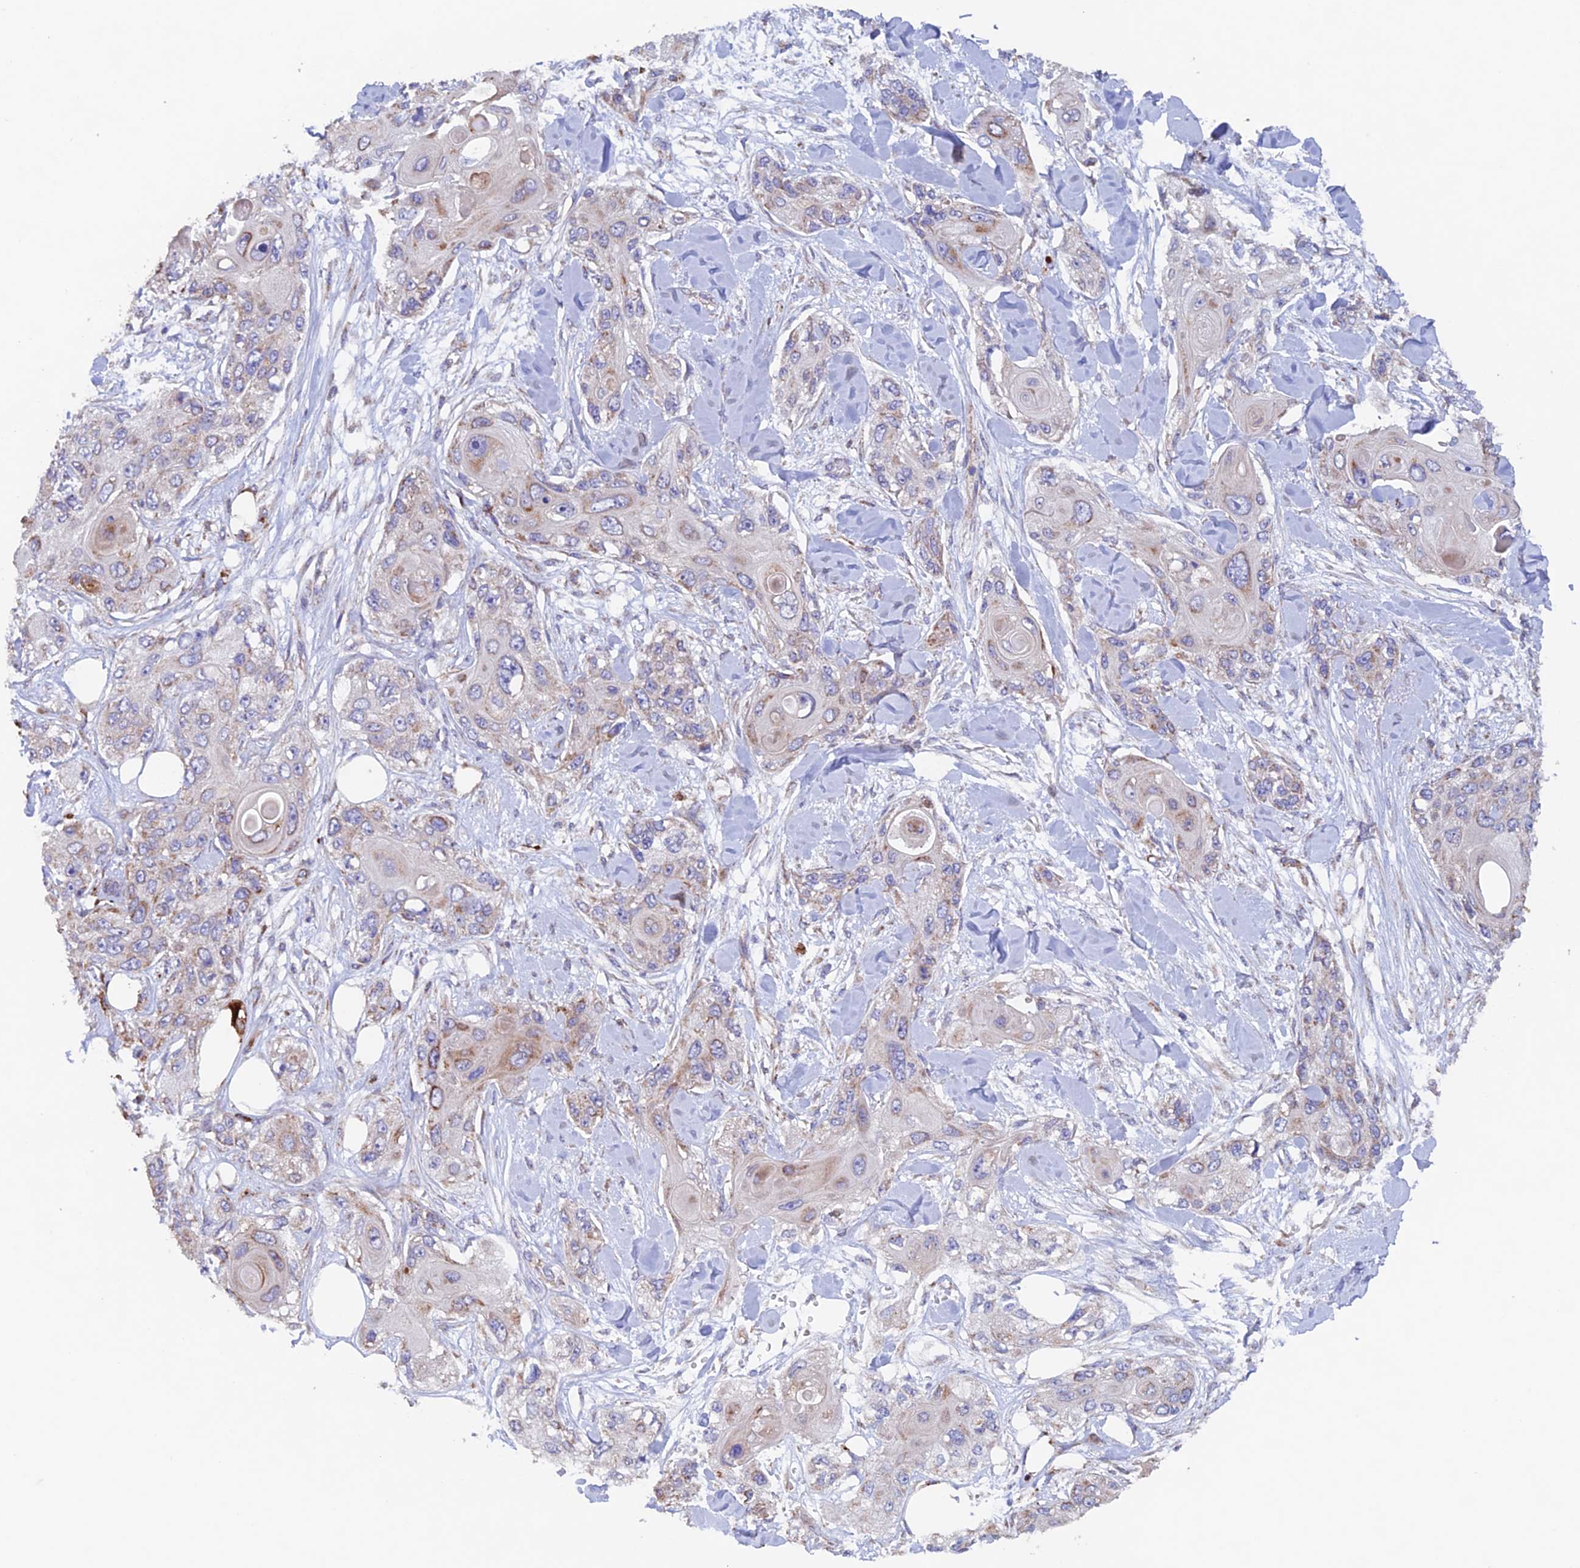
{"staining": {"intensity": "moderate", "quantity": "<25%", "location": "cytoplasmic/membranous"}, "tissue": "skin cancer", "cell_type": "Tumor cells", "image_type": "cancer", "snomed": [{"axis": "morphology", "description": "Normal tissue, NOS"}, {"axis": "morphology", "description": "Squamous cell carcinoma, NOS"}, {"axis": "topography", "description": "Skin"}], "caption": "The micrograph displays staining of skin cancer (squamous cell carcinoma), revealing moderate cytoplasmic/membranous protein expression (brown color) within tumor cells.", "gene": "MRPL1", "patient": {"sex": "male", "age": 72}}